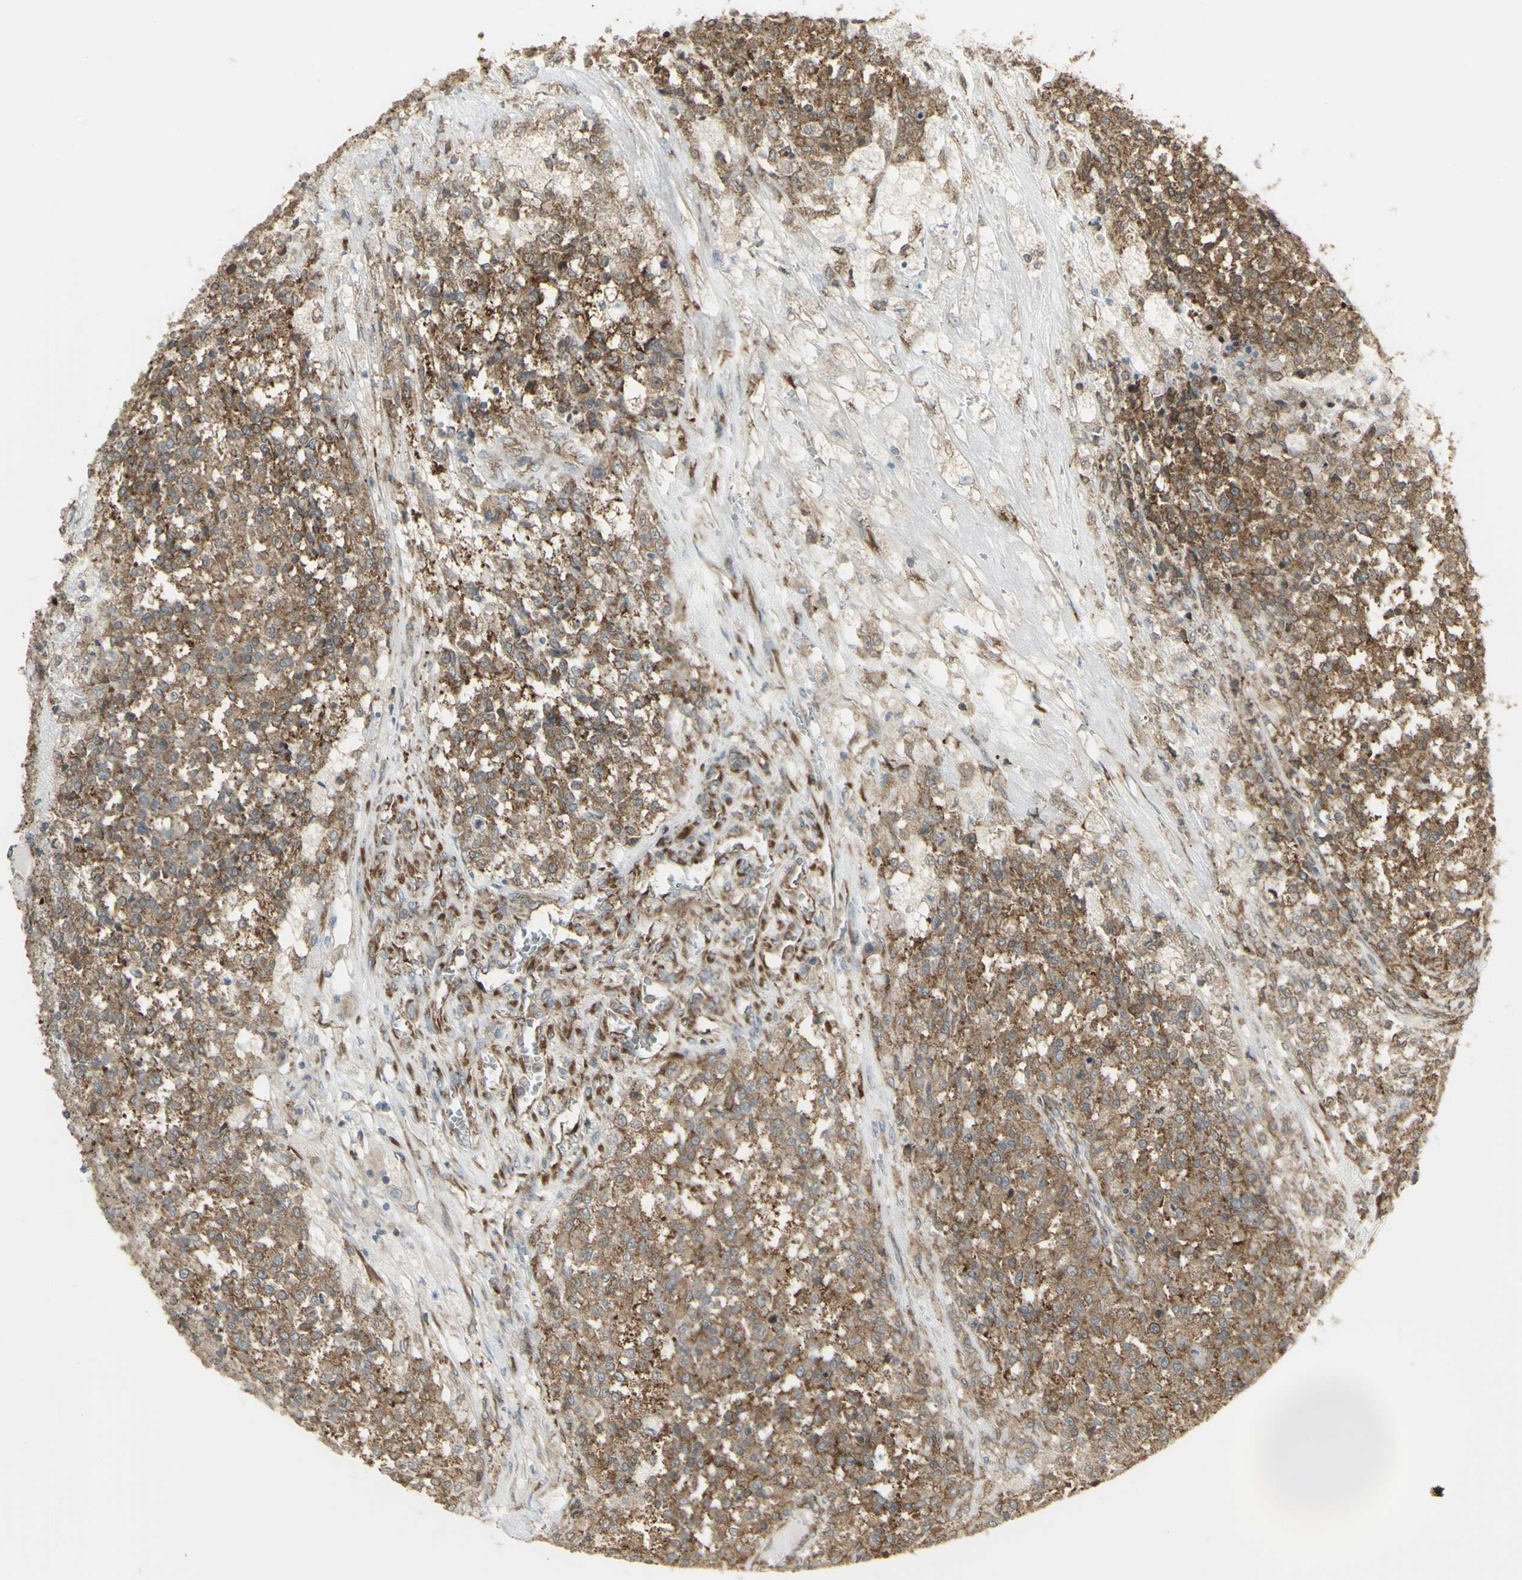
{"staining": {"intensity": "moderate", "quantity": ">75%", "location": "cytoplasmic/membranous"}, "tissue": "testis cancer", "cell_type": "Tumor cells", "image_type": "cancer", "snomed": [{"axis": "morphology", "description": "Seminoma, NOS"}, {"axis": "topography", "description": "Testis"}], "caption": "An image showing moderate cytoplasmic/membranous expression in about >75% of tumor cells in seminoma (testis), as visualized by brown immunohistochemical staining.", "gene": "FKBP3", "patient": {"sex": "male", "age": 59}}